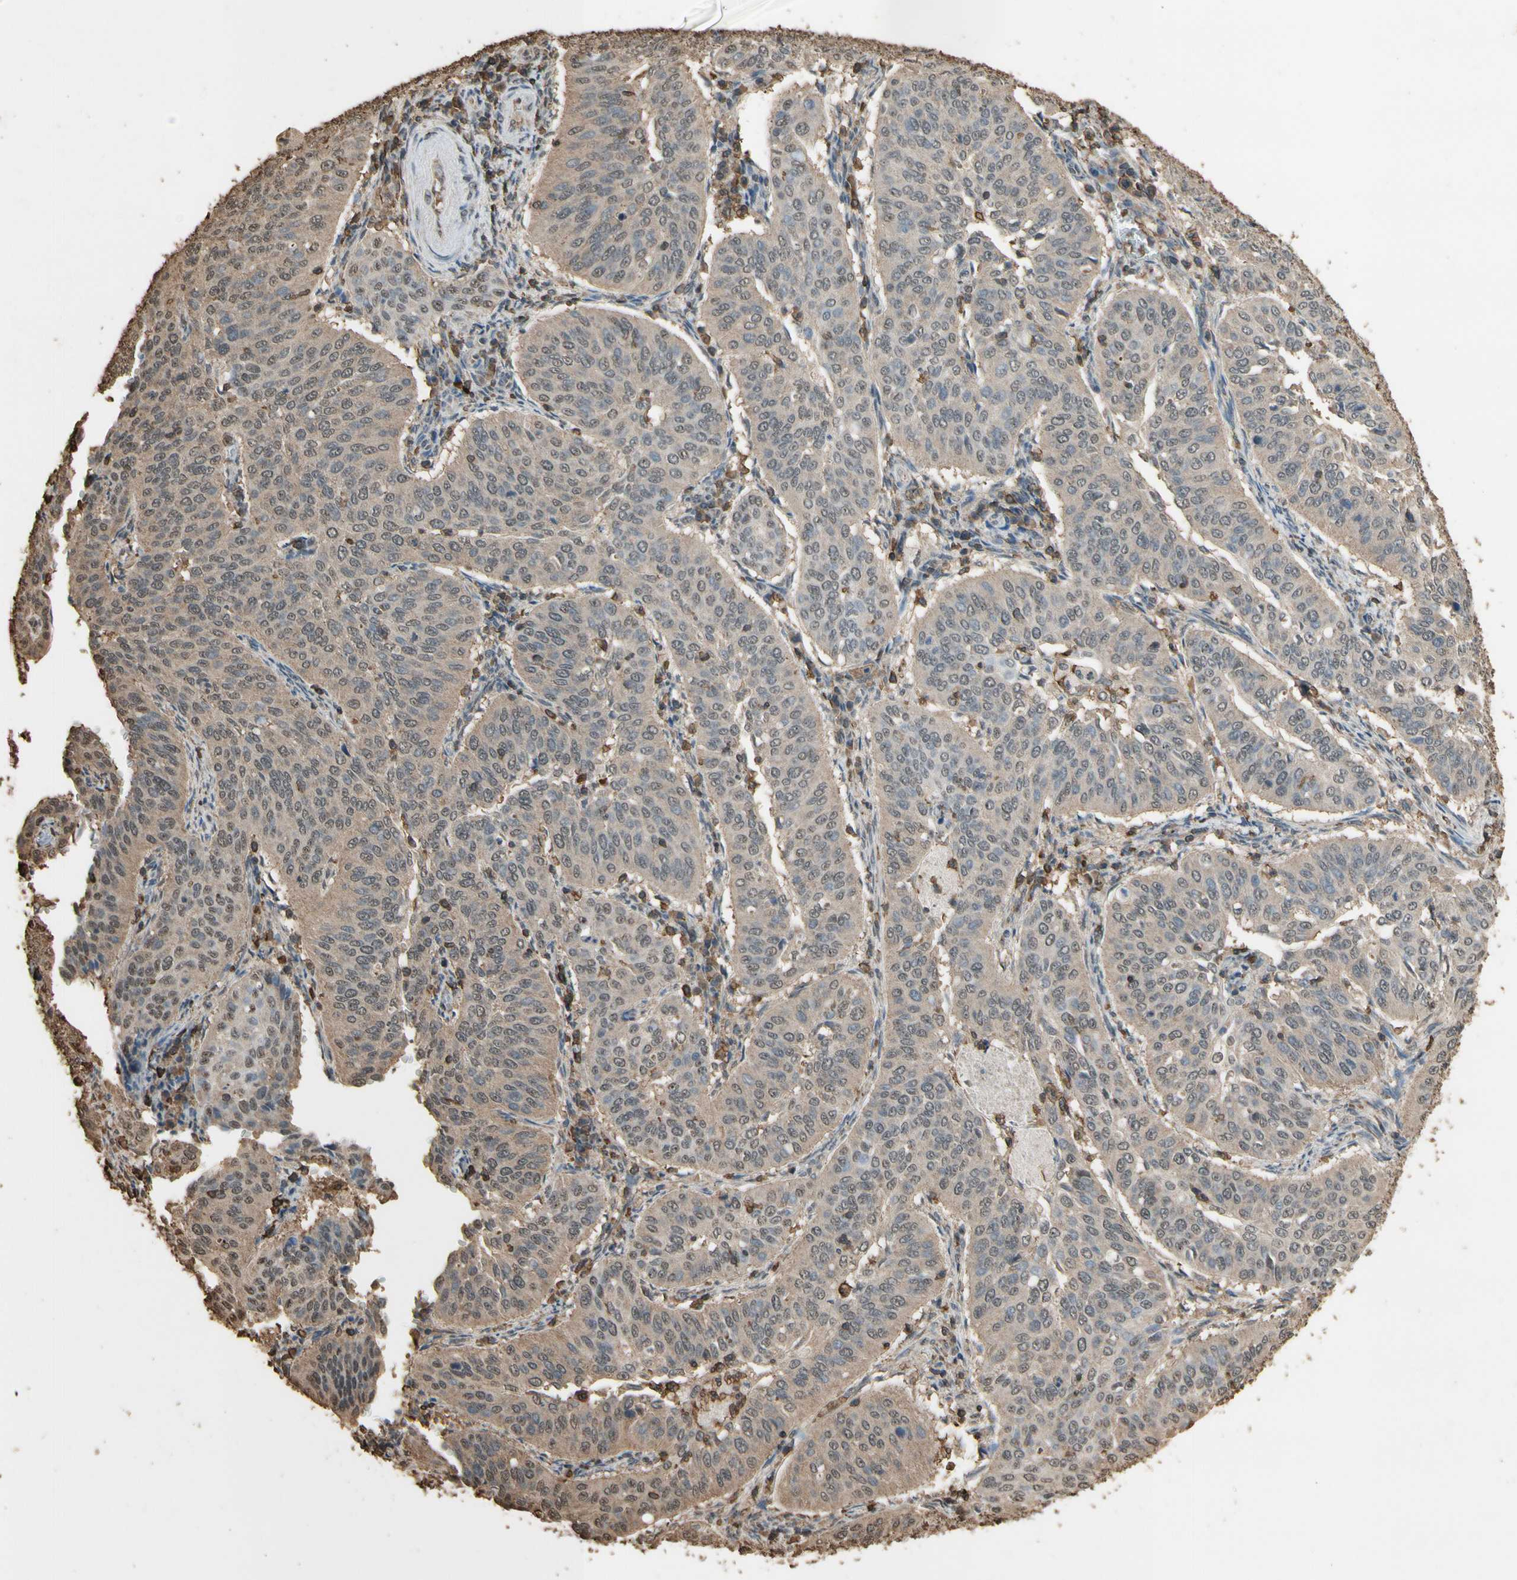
{"staining": {"intensity": "weak", "quantity": ">75%", "location": "cytoplasmic/membranous"}, "tissue": "cervical cancer", "cell_type": "Tumor cells", "image_type": "cancer", "snomed": [{"axis": "morphology", "description": "Normal tissue, NOS"}, {"axis": "morphology", "description": "Squamous cell carcinoma, NOS"}, {"axis": "topography", "description": "Cervix"}], "caption": "Immunohistochemical staining of human cervical cancer (squamous cell carcinoma) exhibits low levels of weak cytoplasmic/membranous staining in approximately >75% of tumor cells. (Stains: DAB (3,3'-diaminobenzidine) in brown, nuclei in blue, Microscopy: brightfield microscopy at high magnification).", "gene": "TNFSF13B", "patient": {"sex": "female", "age": 39}}